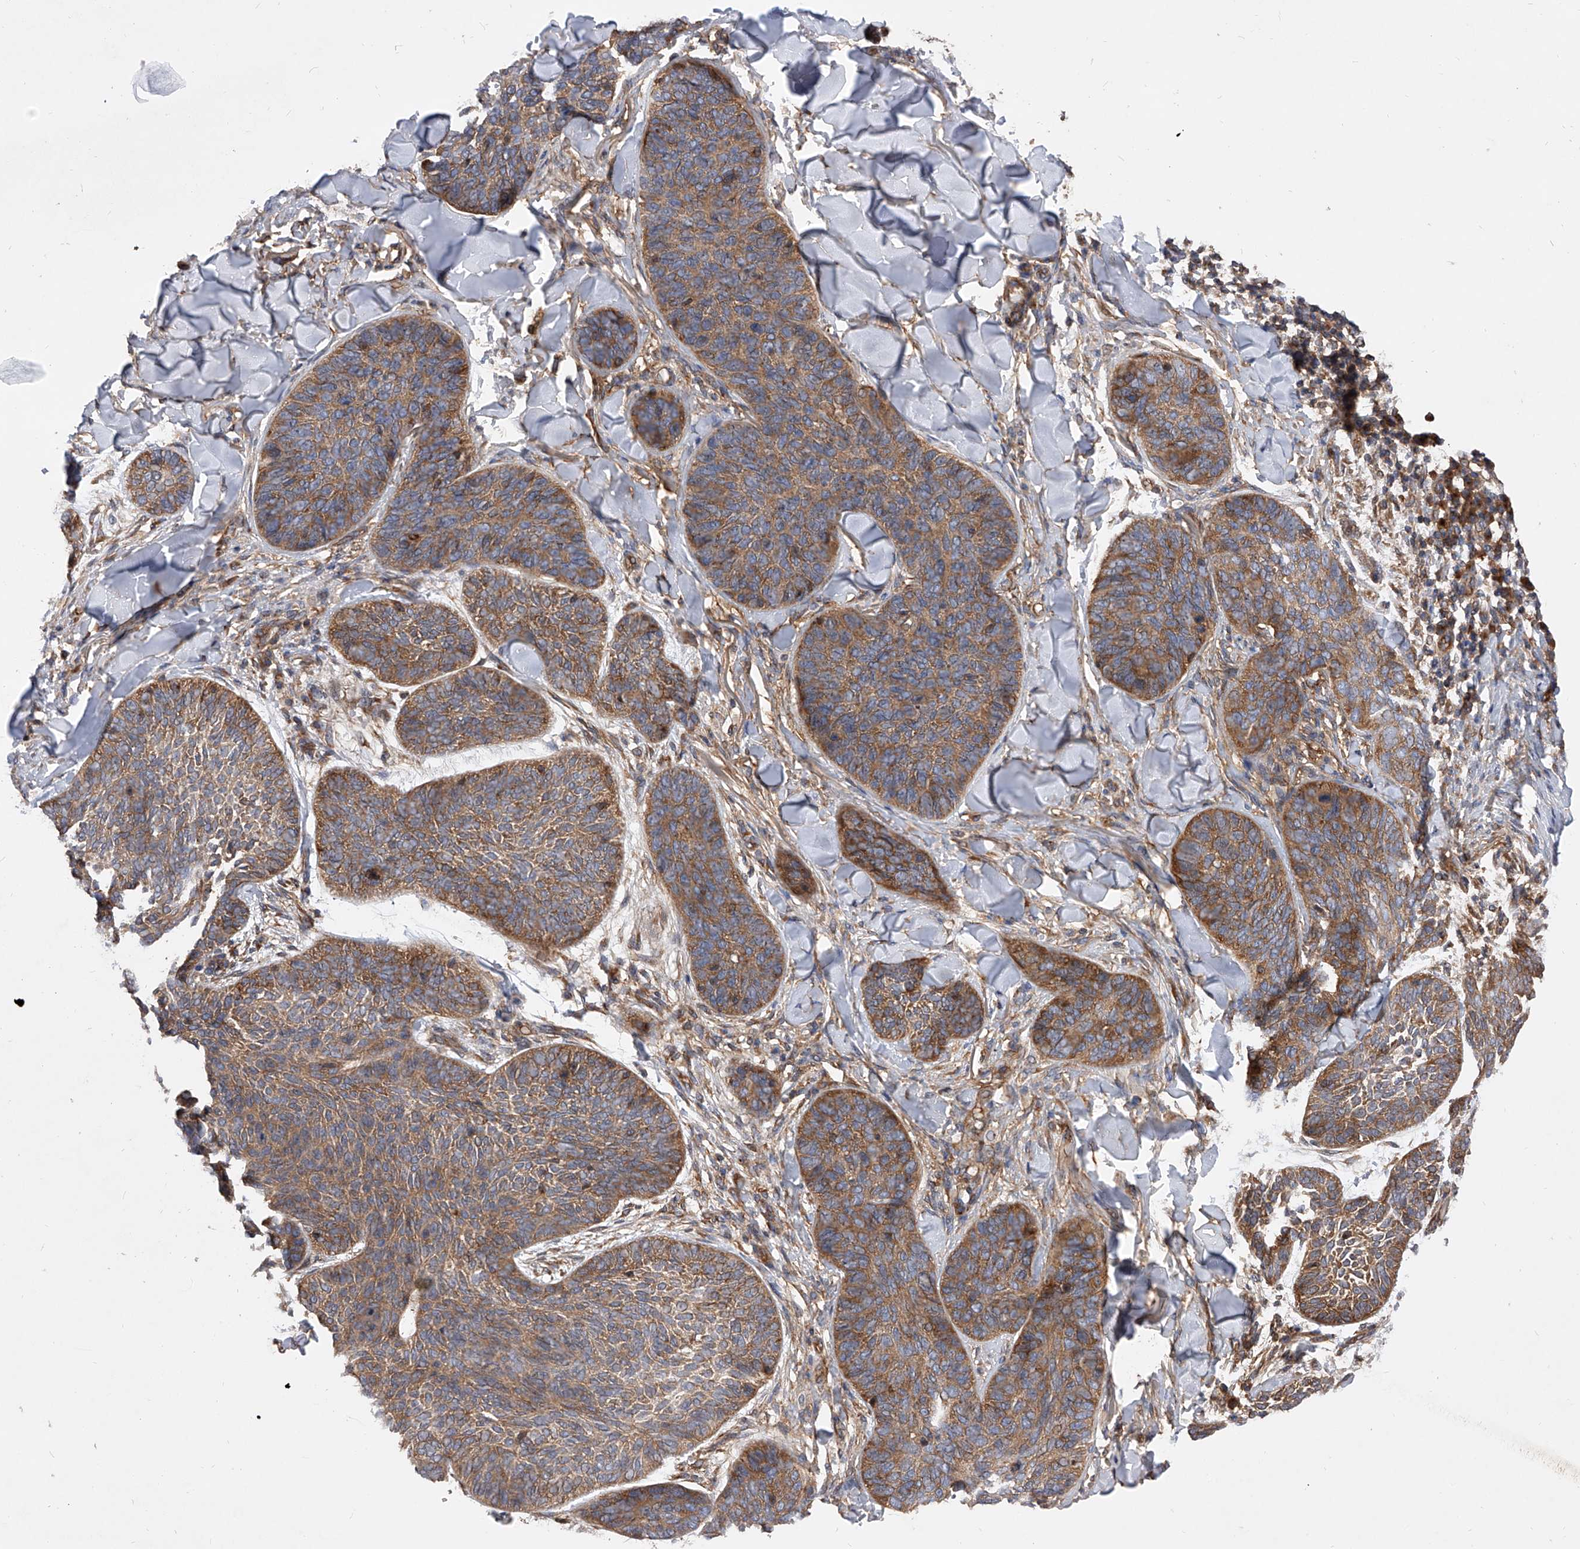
{"staining": {"intensity": "moderate", "quantity": ">75%", "location": "cytoplasmic/membranous"}, "tissue": "skin cancer", "cell_type": "Tumor cells", "image_type": "cancer", "snomed": [{"axis": "morphology", "description": "Basal cell carcinoma"}, {"axis": "topography", "description": "Skin"}], "caption": "Immunohistochemical staining of human basal cell carcinoma (skin) exhibits medium levels of moderate cytoplasmic/membranous protein staining in about >75% of tumor cells.", "gene": "CFAP410", "patient": {"sex": "male", "age": 85}}